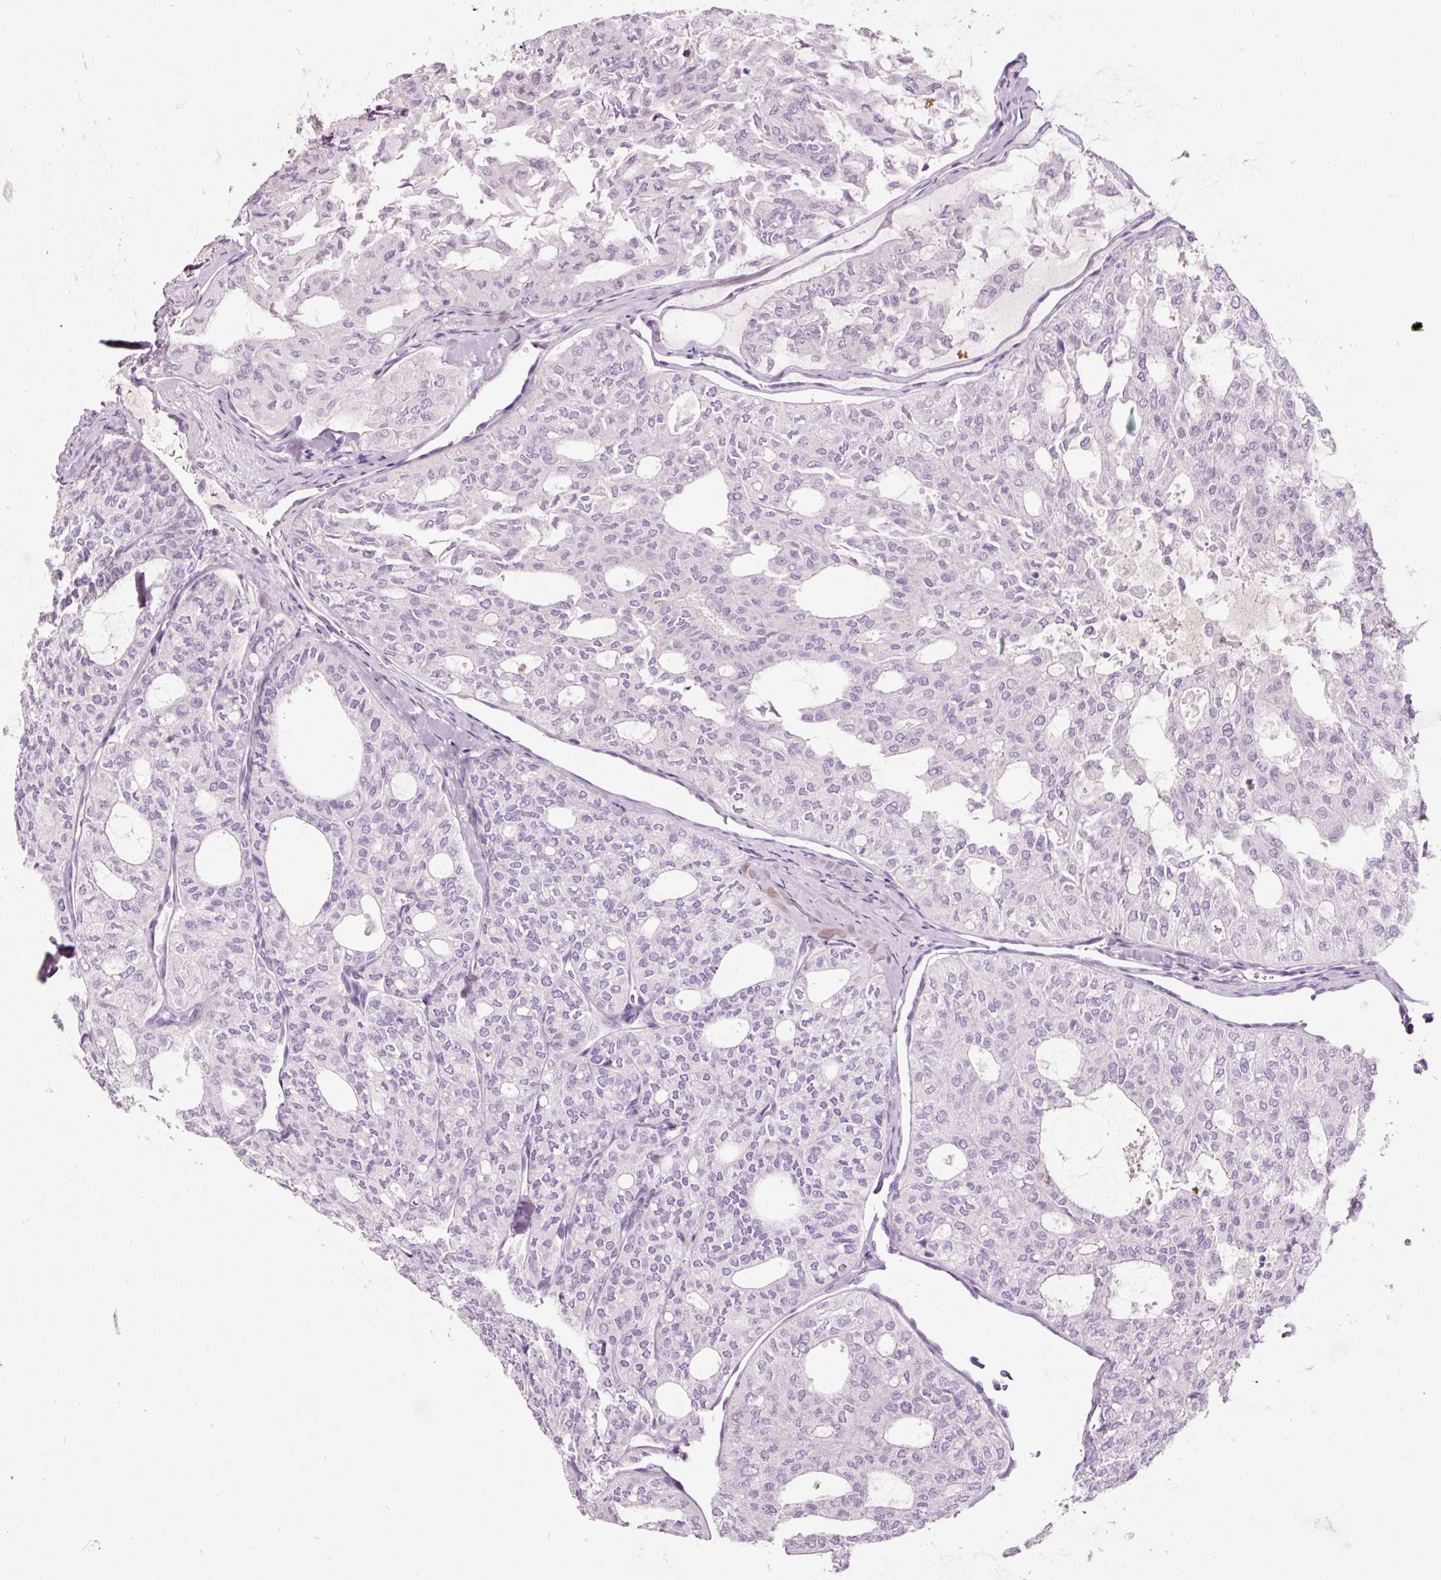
{"staining": {"intensity": "negative", "quantity": "none", "location": "none"}, "tissue": "thyroid cancer", "cell_type": "Tumor cells", "image_type": "cancer", "snomed": [{"axis": "morphology", "description": "Follicular adenoma carcinoma, NOS"}, {"axis": "topography", "description": "Thyroid gland"}], "caption": "A micrograph of human thyroid cancer (follicular adenoma carcinoma) is negative for staining in tumor cells. The staining was performed using DAB (3,3'-diaminobenzidine) to visualize the protein expression in brown, while the nuclei were stained in blue with hematoxylin (Magnification: 20x).", "gene": "MUC5AC", "patient": {"sex": "male", "age": 75}}